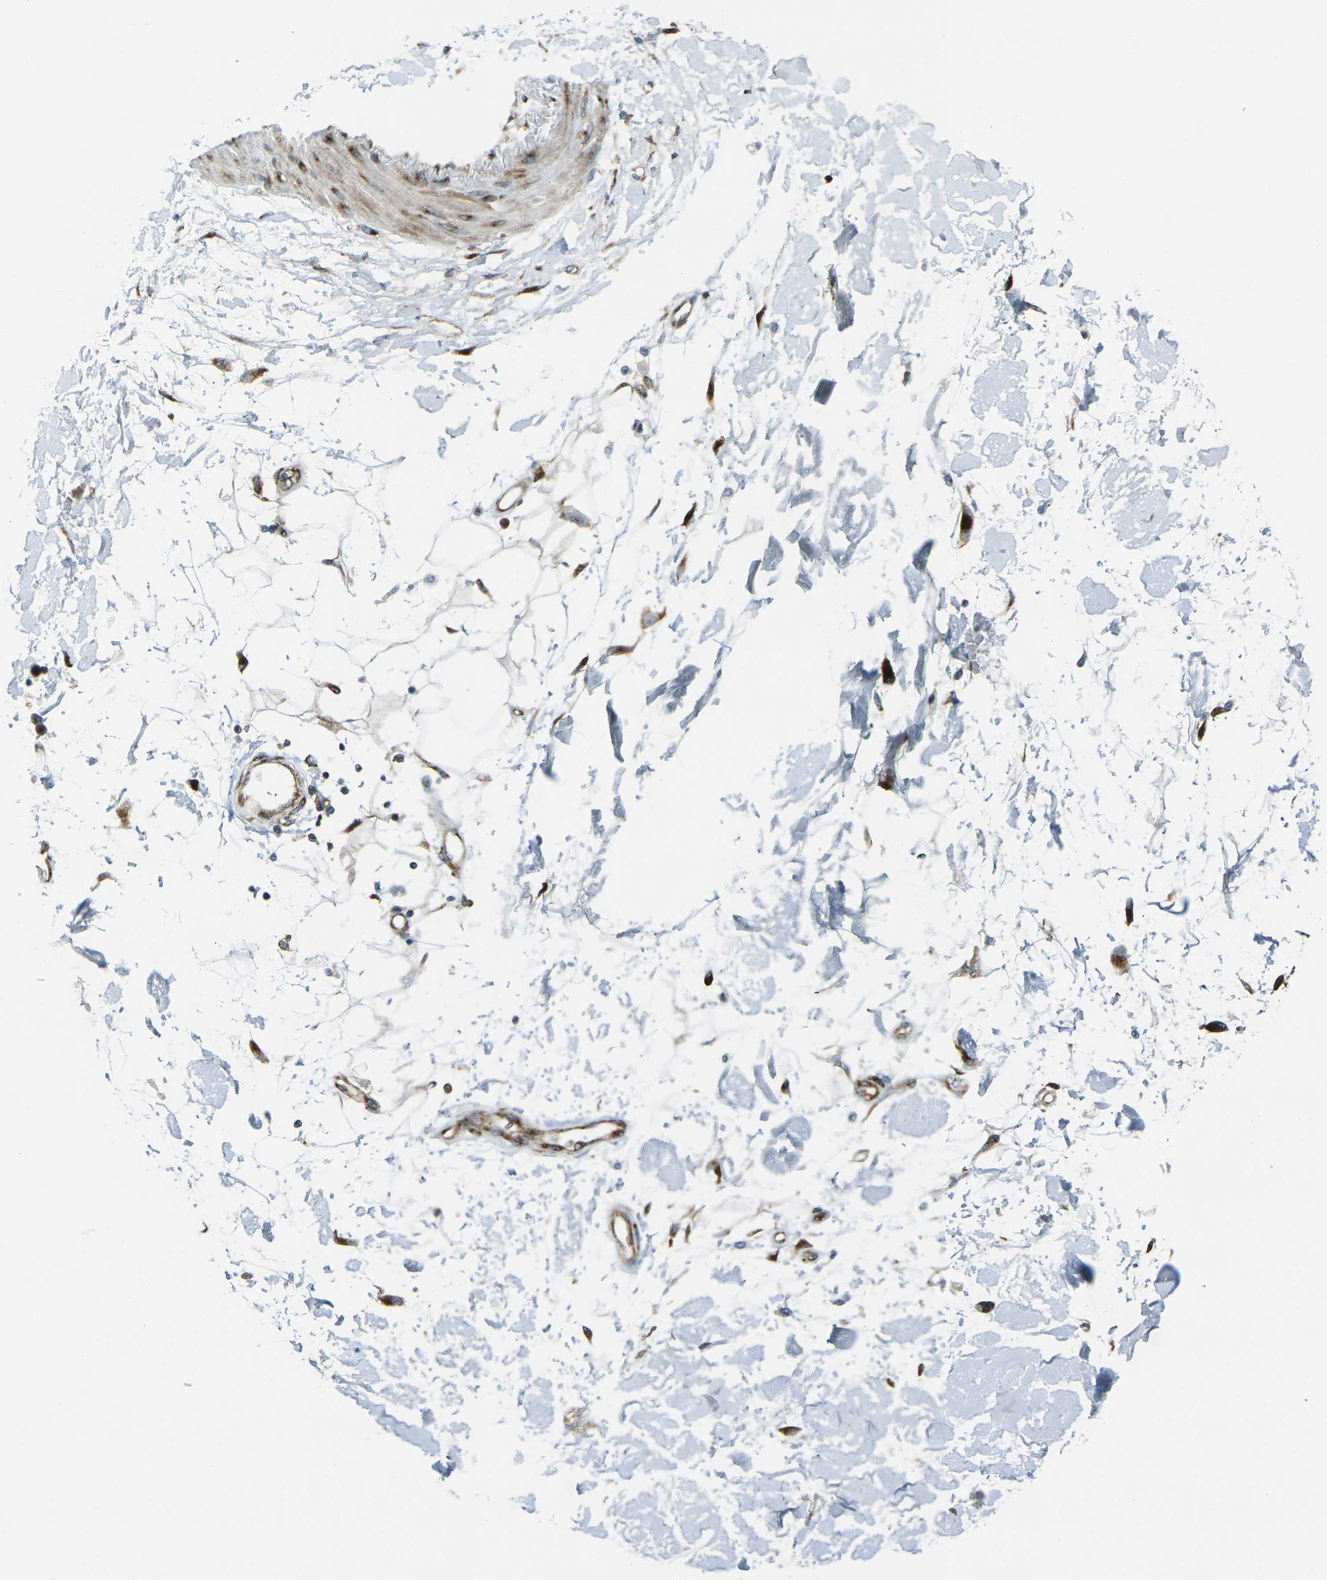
{"staining": {"intensity": "negative", "quantity": "none", "location": "none"}, "tissue": "adipose tissue", "cell_type": "Adipocytes", "image_type": "normal", "snomed": [{"axis": "morphology", "description": "Squamous cell carcinoma, NOS"}, {"axis": "topography", "description": "Skin"}], "caption": "IHC of benign human adipose tissue shows no expression in adipocytes. The staining is performed using DAB brown chromogen with nuclei counter-stained in using hematoxylin.", "gene": "CELSR2", "patient": {"sex": "male", "age": 83}}